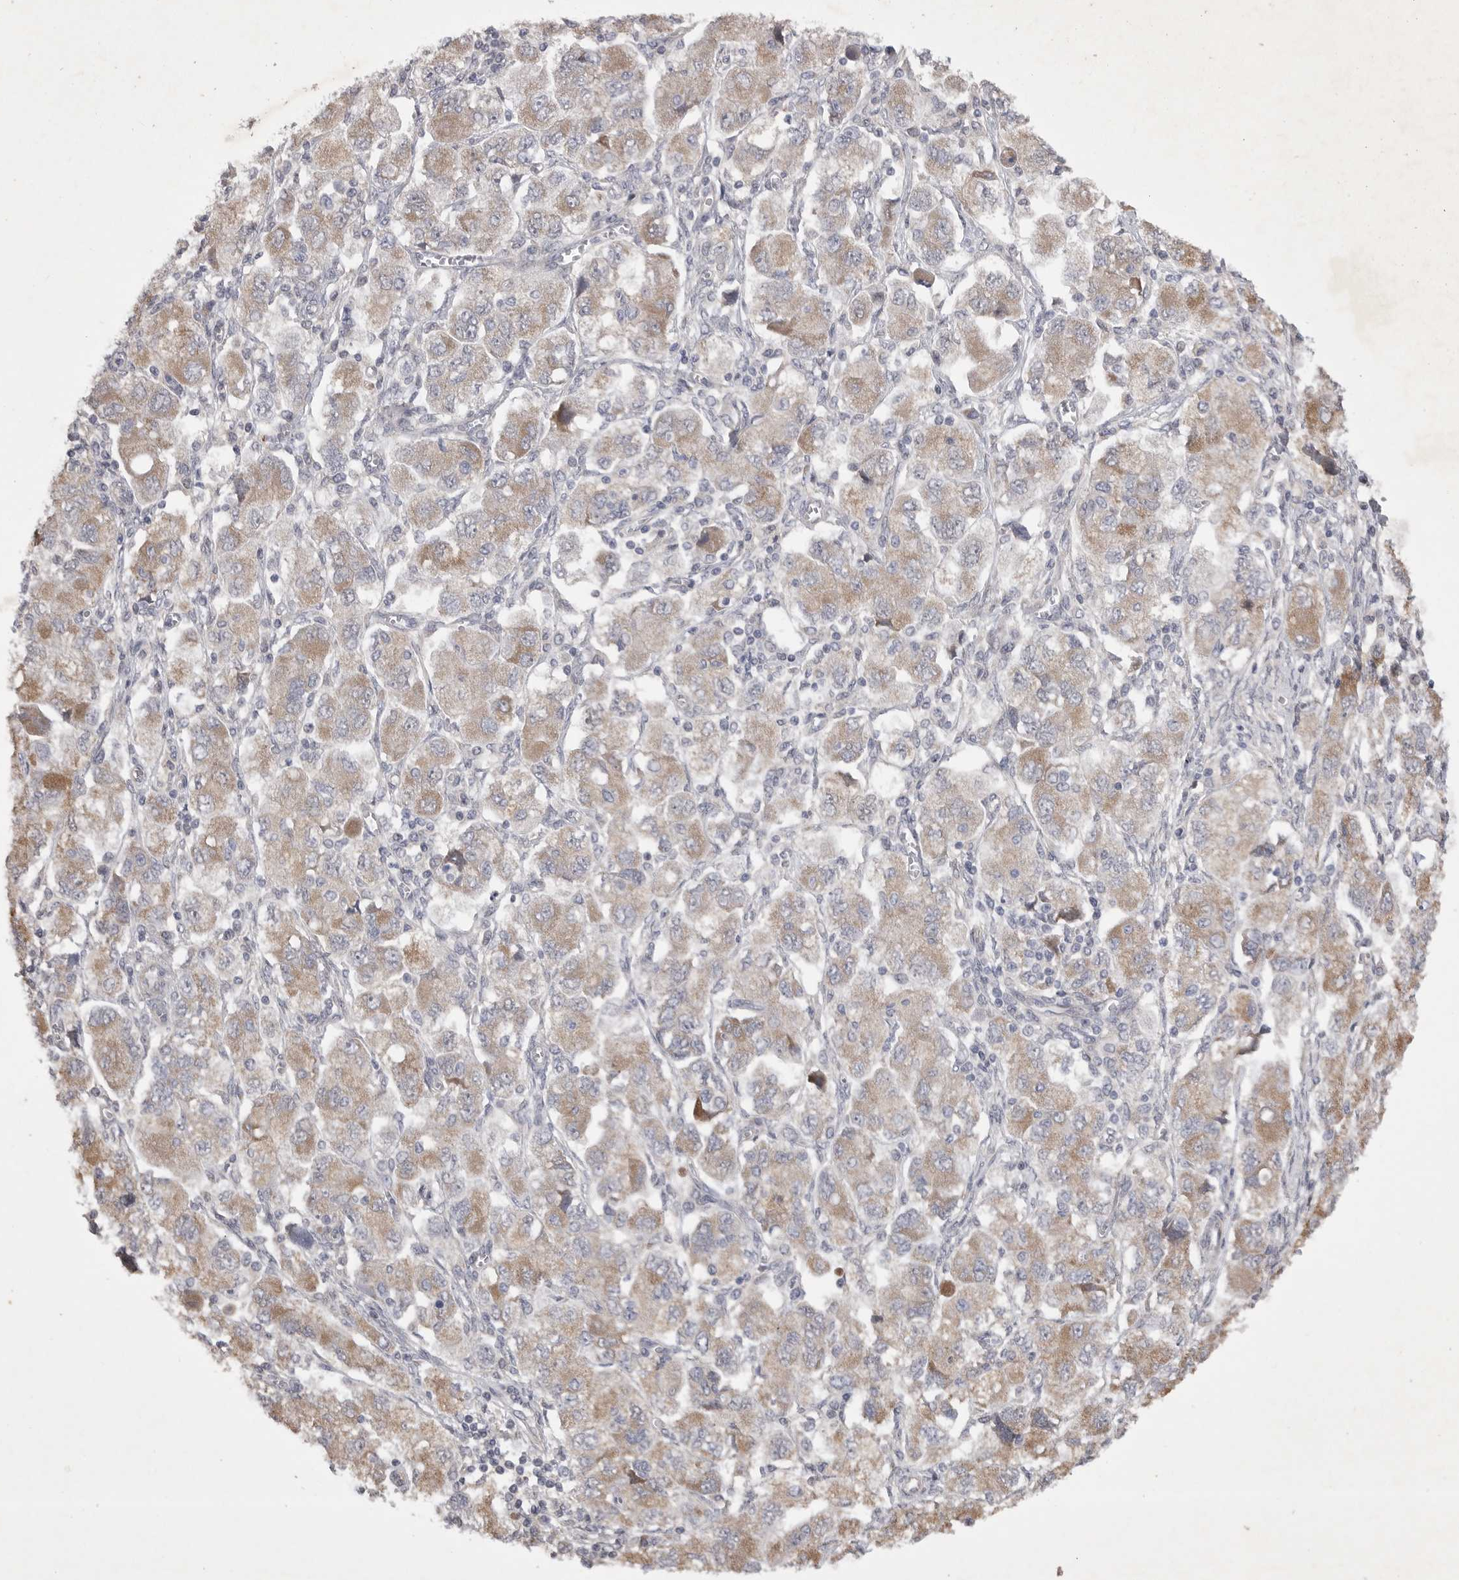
{"staining": {"intensity": "moderate", "quantity": "25%-75%", "location": "cytoplasmic/membranous"}, "tissue": "ovarian cancer", "cell_type": "Tumor cells", "image_type": "cancer", "snomed": [{"axis": "morphology", "description": "Carcinoma, NOS"}, {"axis": "morphology", "description": "Cystadenocarcinoma, serous, NOS"}, {"axis": "topography", "description": "Ovary"}], "caption": "About 25%-75% of tumor cells in carcinoma (ovarian) reveal moderate cytoplasmic/membranous protein positivity as visualized by brown immunohistochemical staining.", "gene": "EDEM3", "patient": {"sex": "female", "age": 69}}